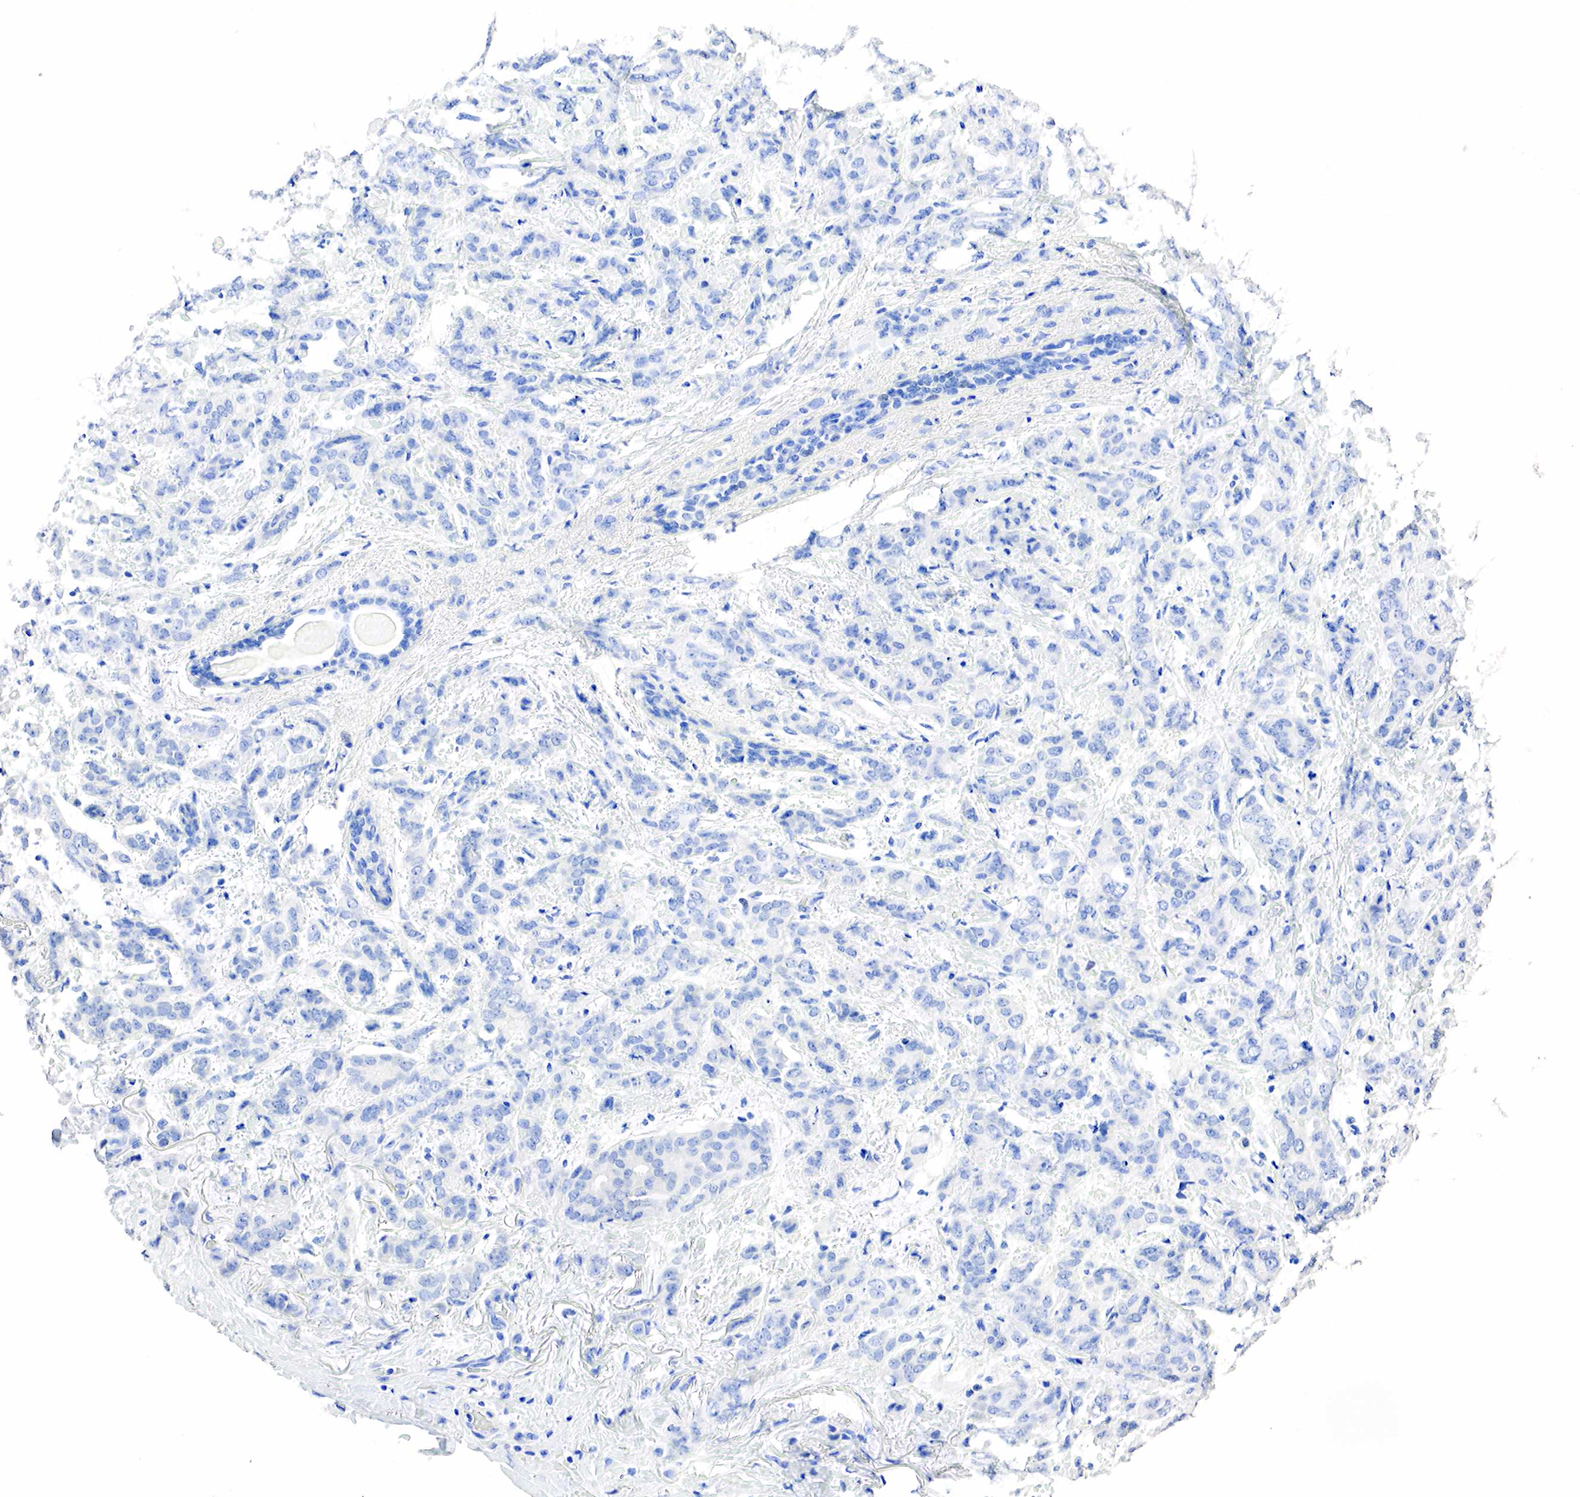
{"staining": {"intensity": "negative", "quantity": "none", "location": "none"}, "tissue": "breast cancer", "cell_type": "Tumor cells", "image_type": "cancer", "snomed": [{"axis": "morphology", "description": "Duct carcinoma"}, {"axis": "topography", "description": "Breast"}], "caption": "This micrograph is of breast invasive ductal carcinoma stained with immunohistochemistry (IHC) to label a protein in brown with the nuclei are counter-stained blue. There is no expression in tumor cells.", "gene": "SST", "patient": {"sex": "female", "age": 53}}